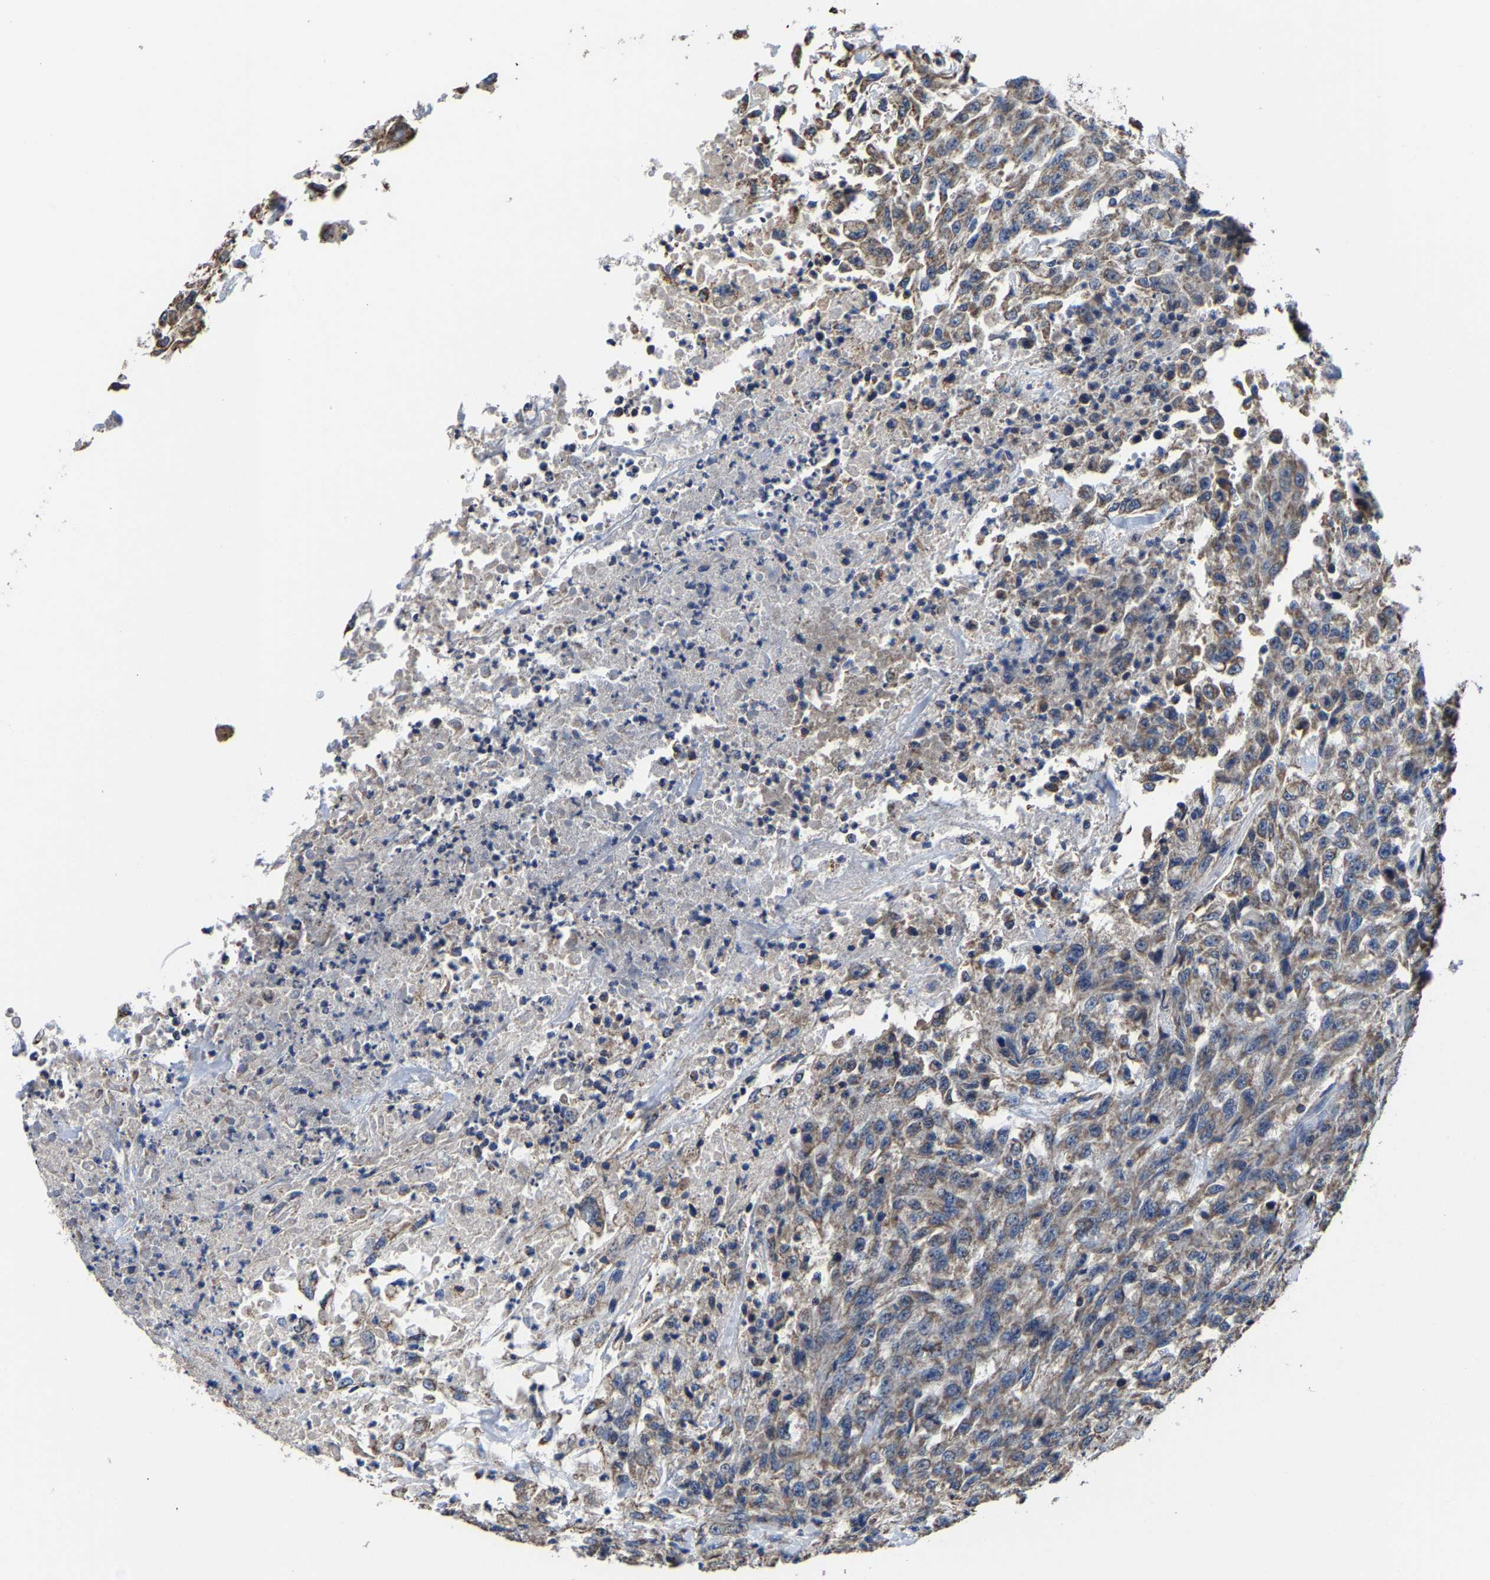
{"staining": {"intensity": "weak", "quantity": ">75%", "location": "cytoplasmic/membranous"}, "tissue": "urothelial cancer", "cell_type": "Tumor cells", "image_type": "cancer", "snomed": [{"axis": "morphology", "description": "Urothelial carcinoma, High grade"}, {"axis": "topography", "description": "Urinary bladder"}], "caption": "The histopathology image reveals a brown stain indicating the presence of a protein in the cytoplasmic/membranous of tumor cells in urothelial cancer.", "gene": "ZCCHC7", "patient": {"sex": "male", "age": 46}}